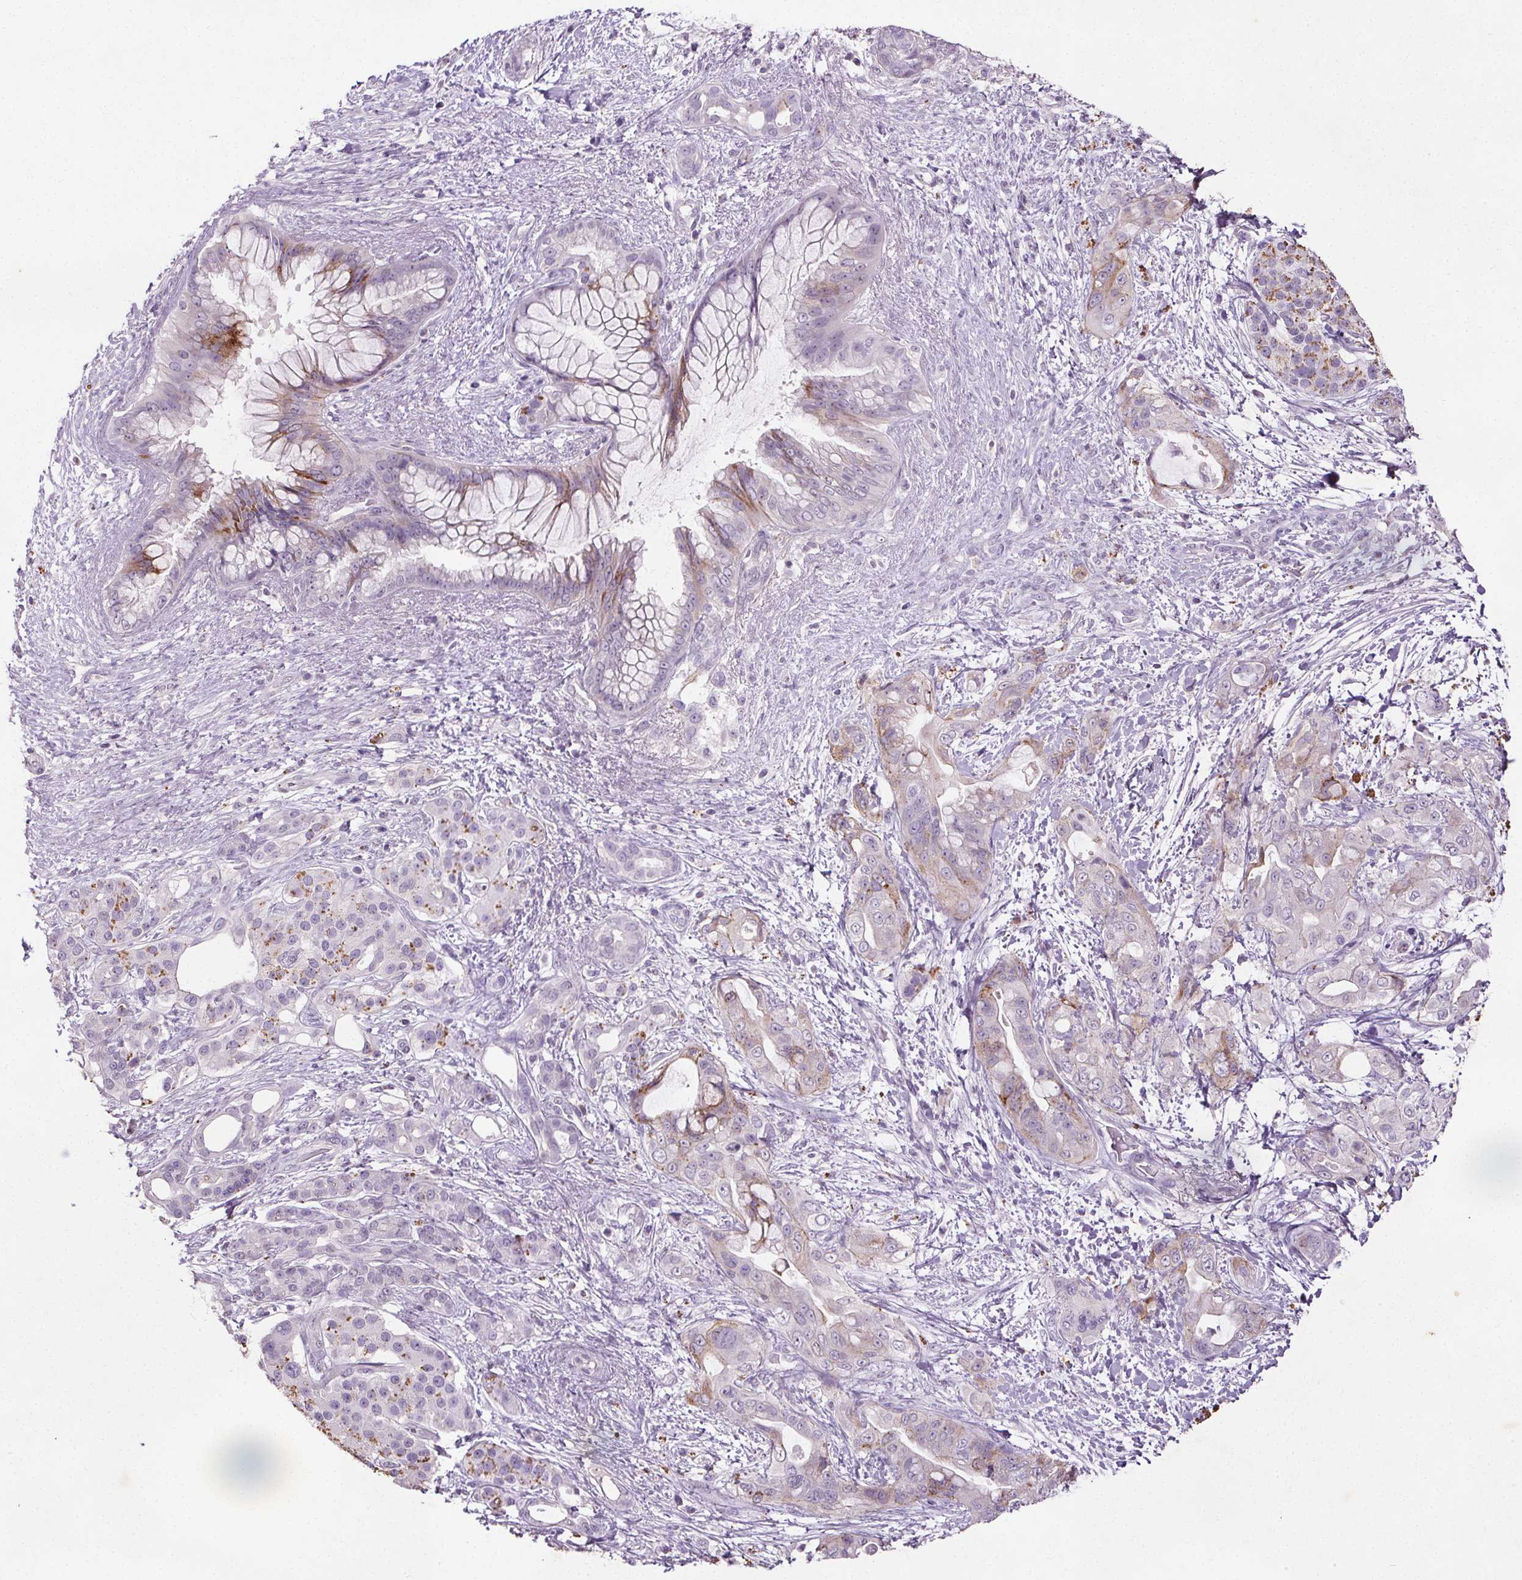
{"staining": {"intensity": "weak", "quantity": "<25%", "location": "cytoplasmic/membranous"}, "tissue": "pancreatic cancer", "cell_type": "Tumor cells", "image_type": "cancer", "snomed": [{"axis": "morphology", "description": "Adenocarcinoma, NOS"}, {"axis": "topography", "description": "Pancreas"}], "caption": "Immunohistochemical staining of human pancreatic cancer (adenocarcinoma) demonstrates no significant staining in tumor cells.", "gene": "C19orf84", "patient": {"sex": "male", "age": 71}}